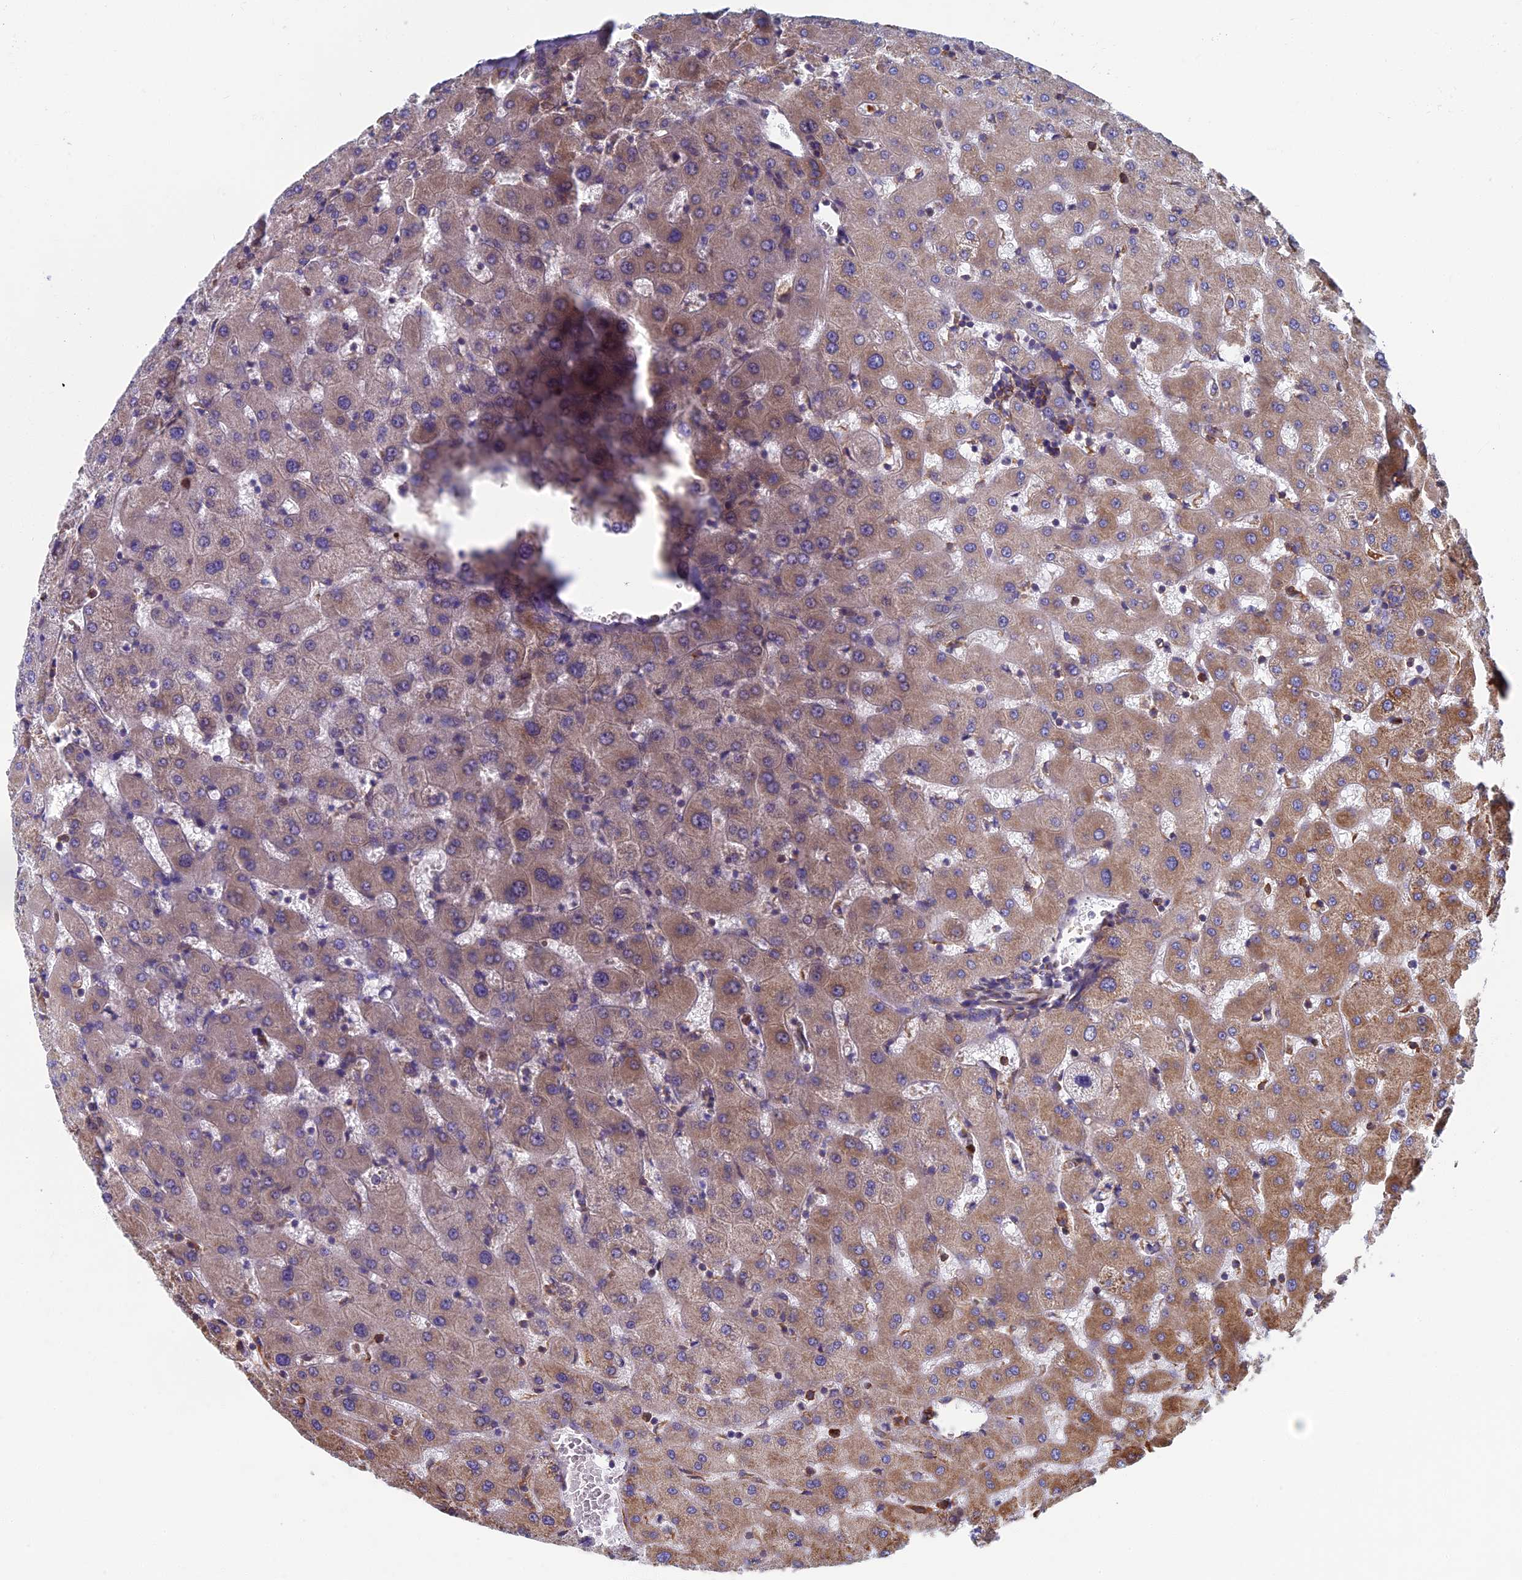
{"staining": {"intensity": "weak", "quantity": "25%-75%", "location": "cytoplasmic/membranous"}, "tissue": "liver", "cell_type": "Cholangiocytes", "image_type": "normal", "snomed": [{"axis": "morphology", "description": "Normal tissue, NOS"}, {"axis": "topography", "description": "Liver"}], "caption": "High-power microscopy captured an immunohistochemistry histopathology image of benign liver, revealing weak cytoplasmic/membranous positivity in about 25%-75% of cholangiocytes. (DAB IHC, brown staining for protein, blue staining for nuclei).", "gene": "YBX1", "patient": {"sex": "female", "age": 63}}